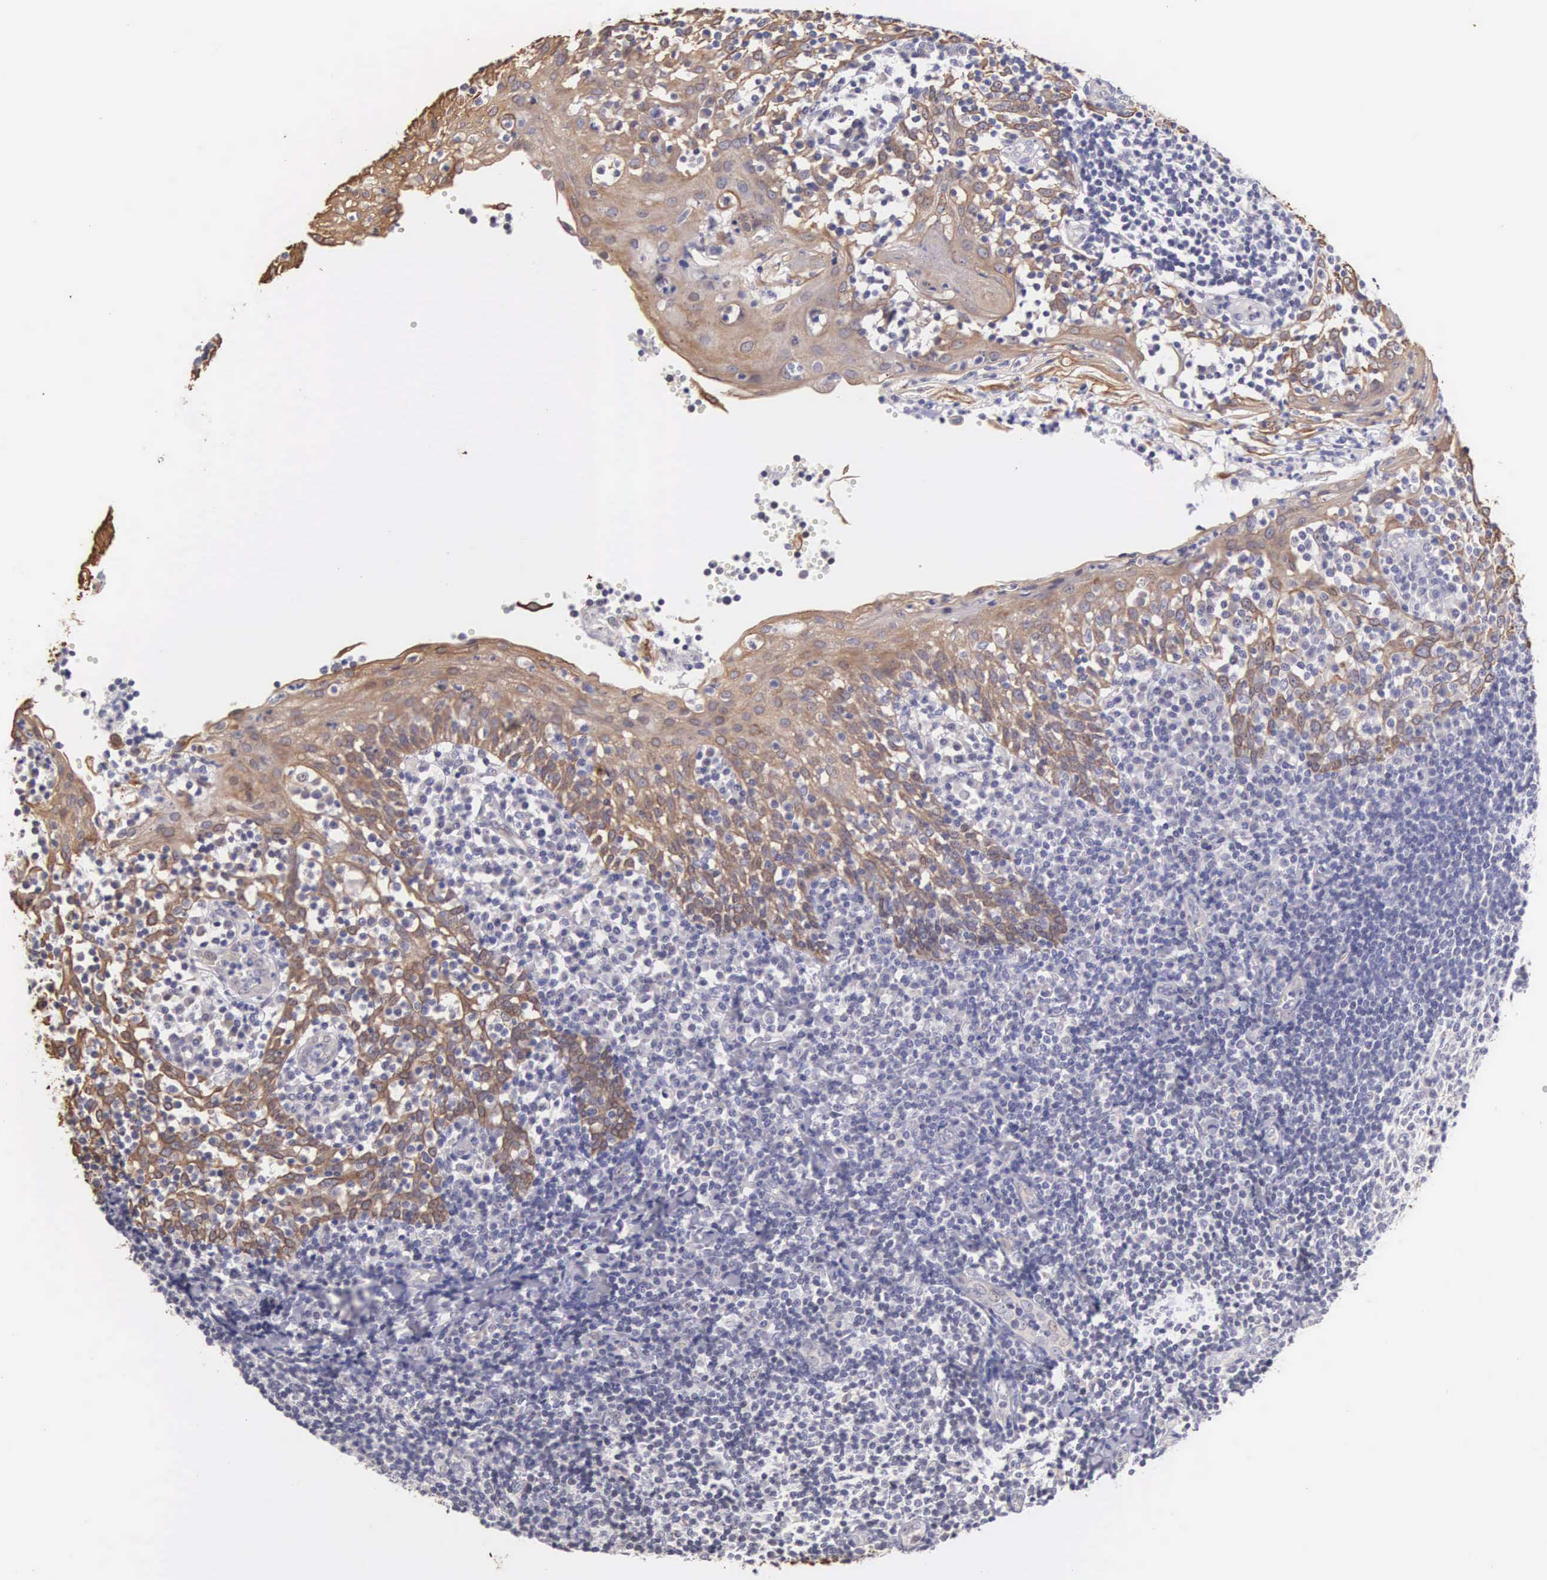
{"staining": {"intensity": "negative", "quantity": "none", "location": "none"}, "tissue": "tonsil", "cell_type": "Germinal center cells", "image_type": "normal", "snomed": [{"axis": "morphology", "description": "Normal tissue, NOS"}, {"axis": "topography", "description": "Tonsil"}], "caption": "DAB (3,3'-diaminobenzidine) immunohistochemical staining of normal tonsil displays no significant staining in germinal center cells. (Immunohistochemistry (ihc), brightfield microscopy, high magnification).", "gene": "PIR", "patient": {"sex": "female", "age": 41}}